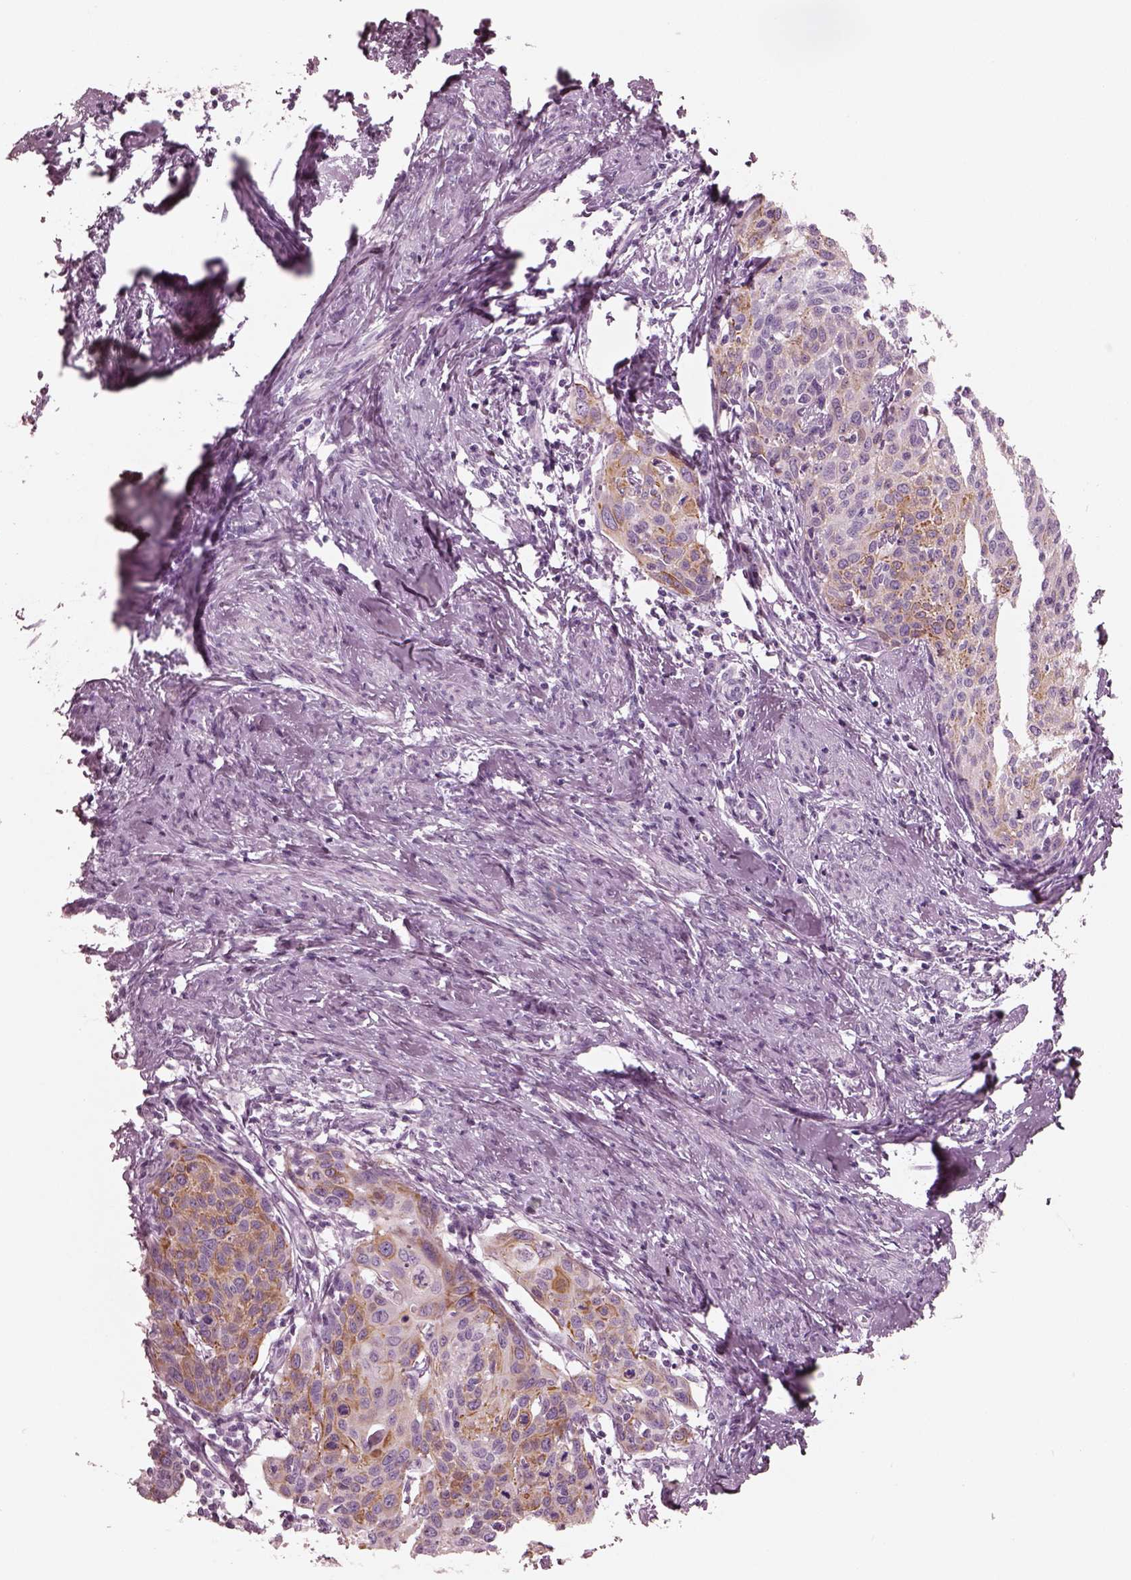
{"staining": {"intensity": "moderate", "quantity": "25%-75%", "location": "cytoplasmic/membranous"}, "tissue": "cervical cancer", "cell_type": "Tumor cells", "image_type": "cancer", "snomed": [{"axis": "morphology", "description": "Squamous cell carcinoma, NOS"}, {"axis": "topography", "description": "Cervix"}], "caption": "Protein staining by IHC displays moderate cytoplasmic/membranous expression in about 25%-75% of tumor cells in cervical squamous cell carcinoma.", "gene": "PON3", "patient": {"sex": "female", "age": 62}}